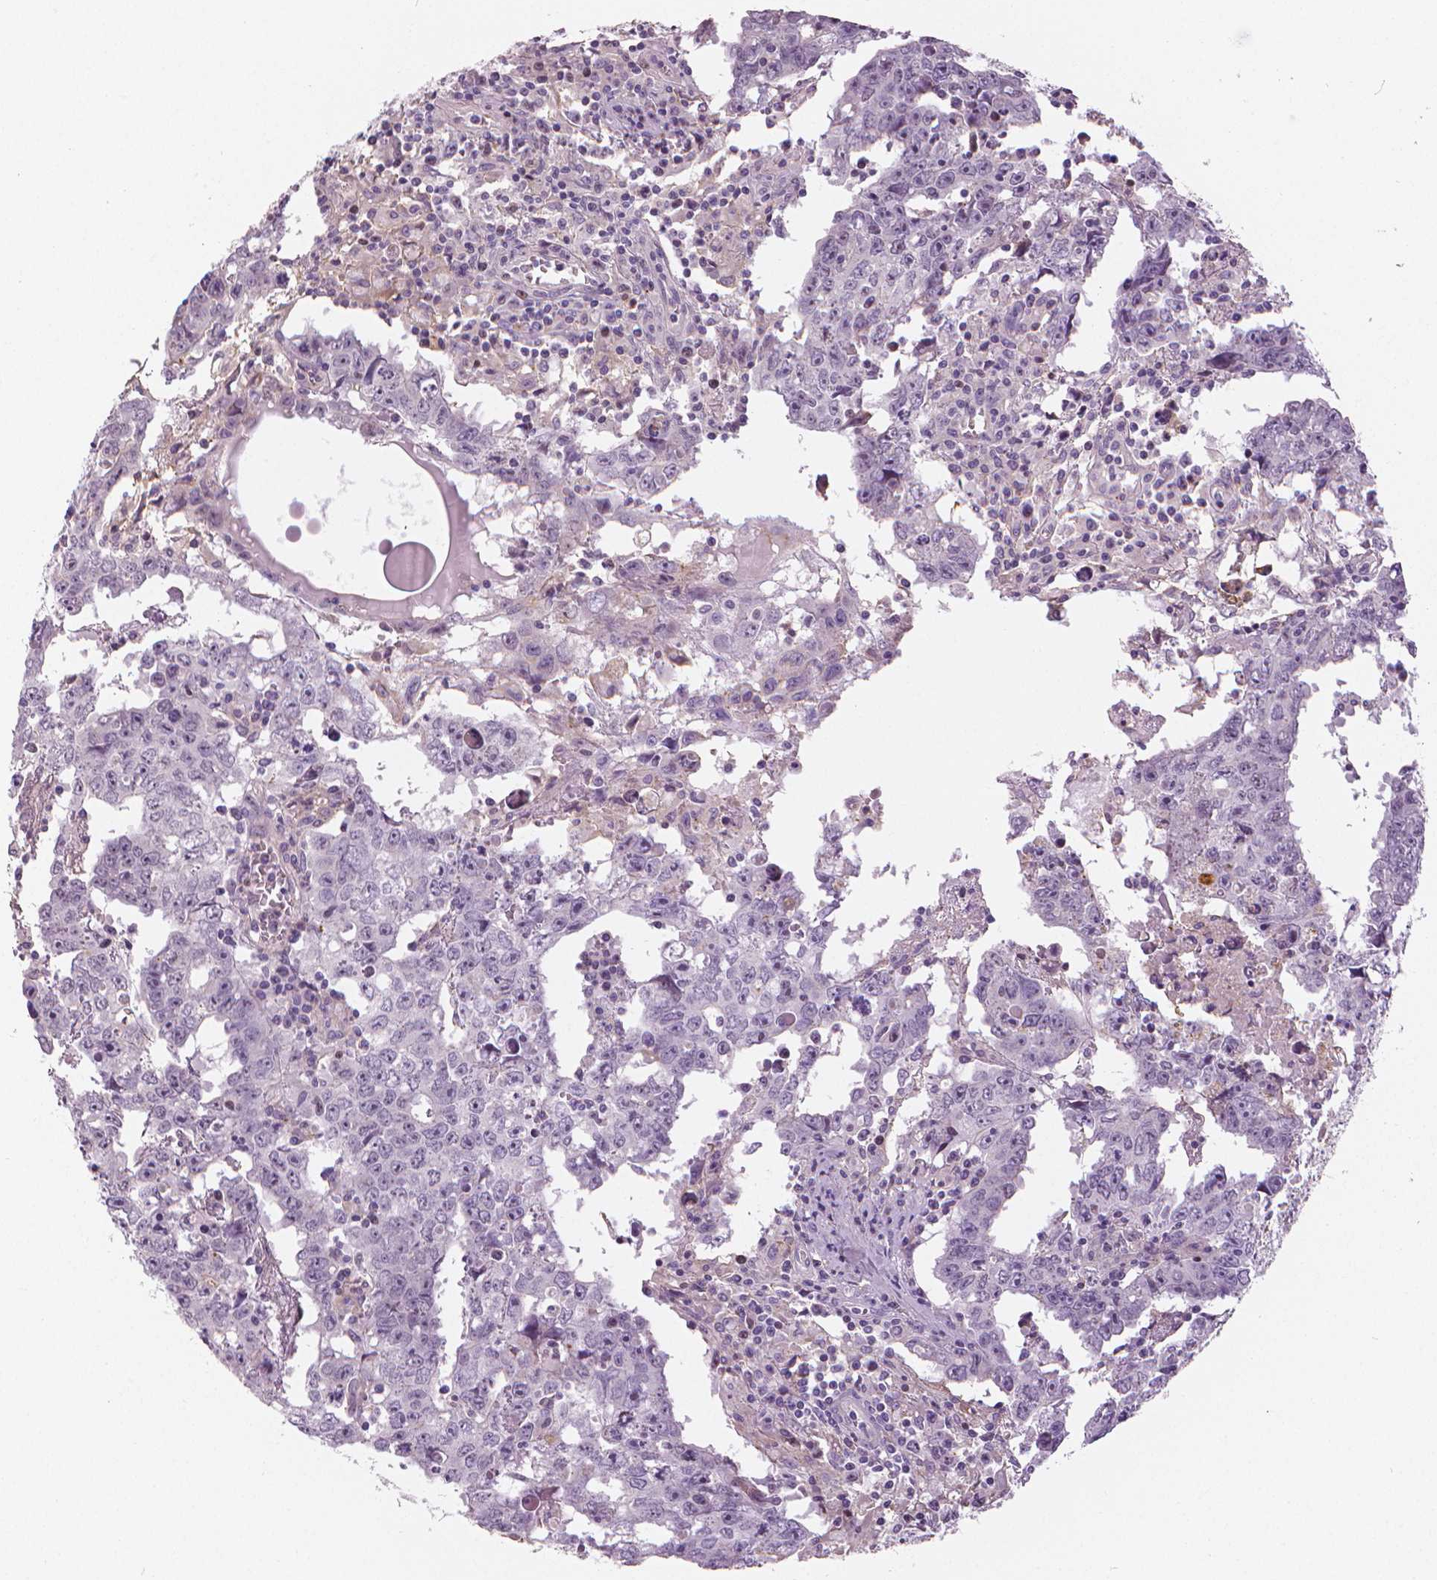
{"staining": {"intensity": "negative", "quantity": "none", "location": "none"}, "tissue": "testis cancer", "cell_type": "Tumor cells", "image_type": "cancer", "snomed": [{"axis": "morphology", "description": "Carcinoma, Embryonal, NOS"}, {"axis": "topography", "description": "Testis"}], "caption": "Testis embryonal carcinoma was stained to show a protein in brown. There is no significant positivity in tumor cells.", "gene": "MKI67", "patient": {"sex": "male", "age": 22}}